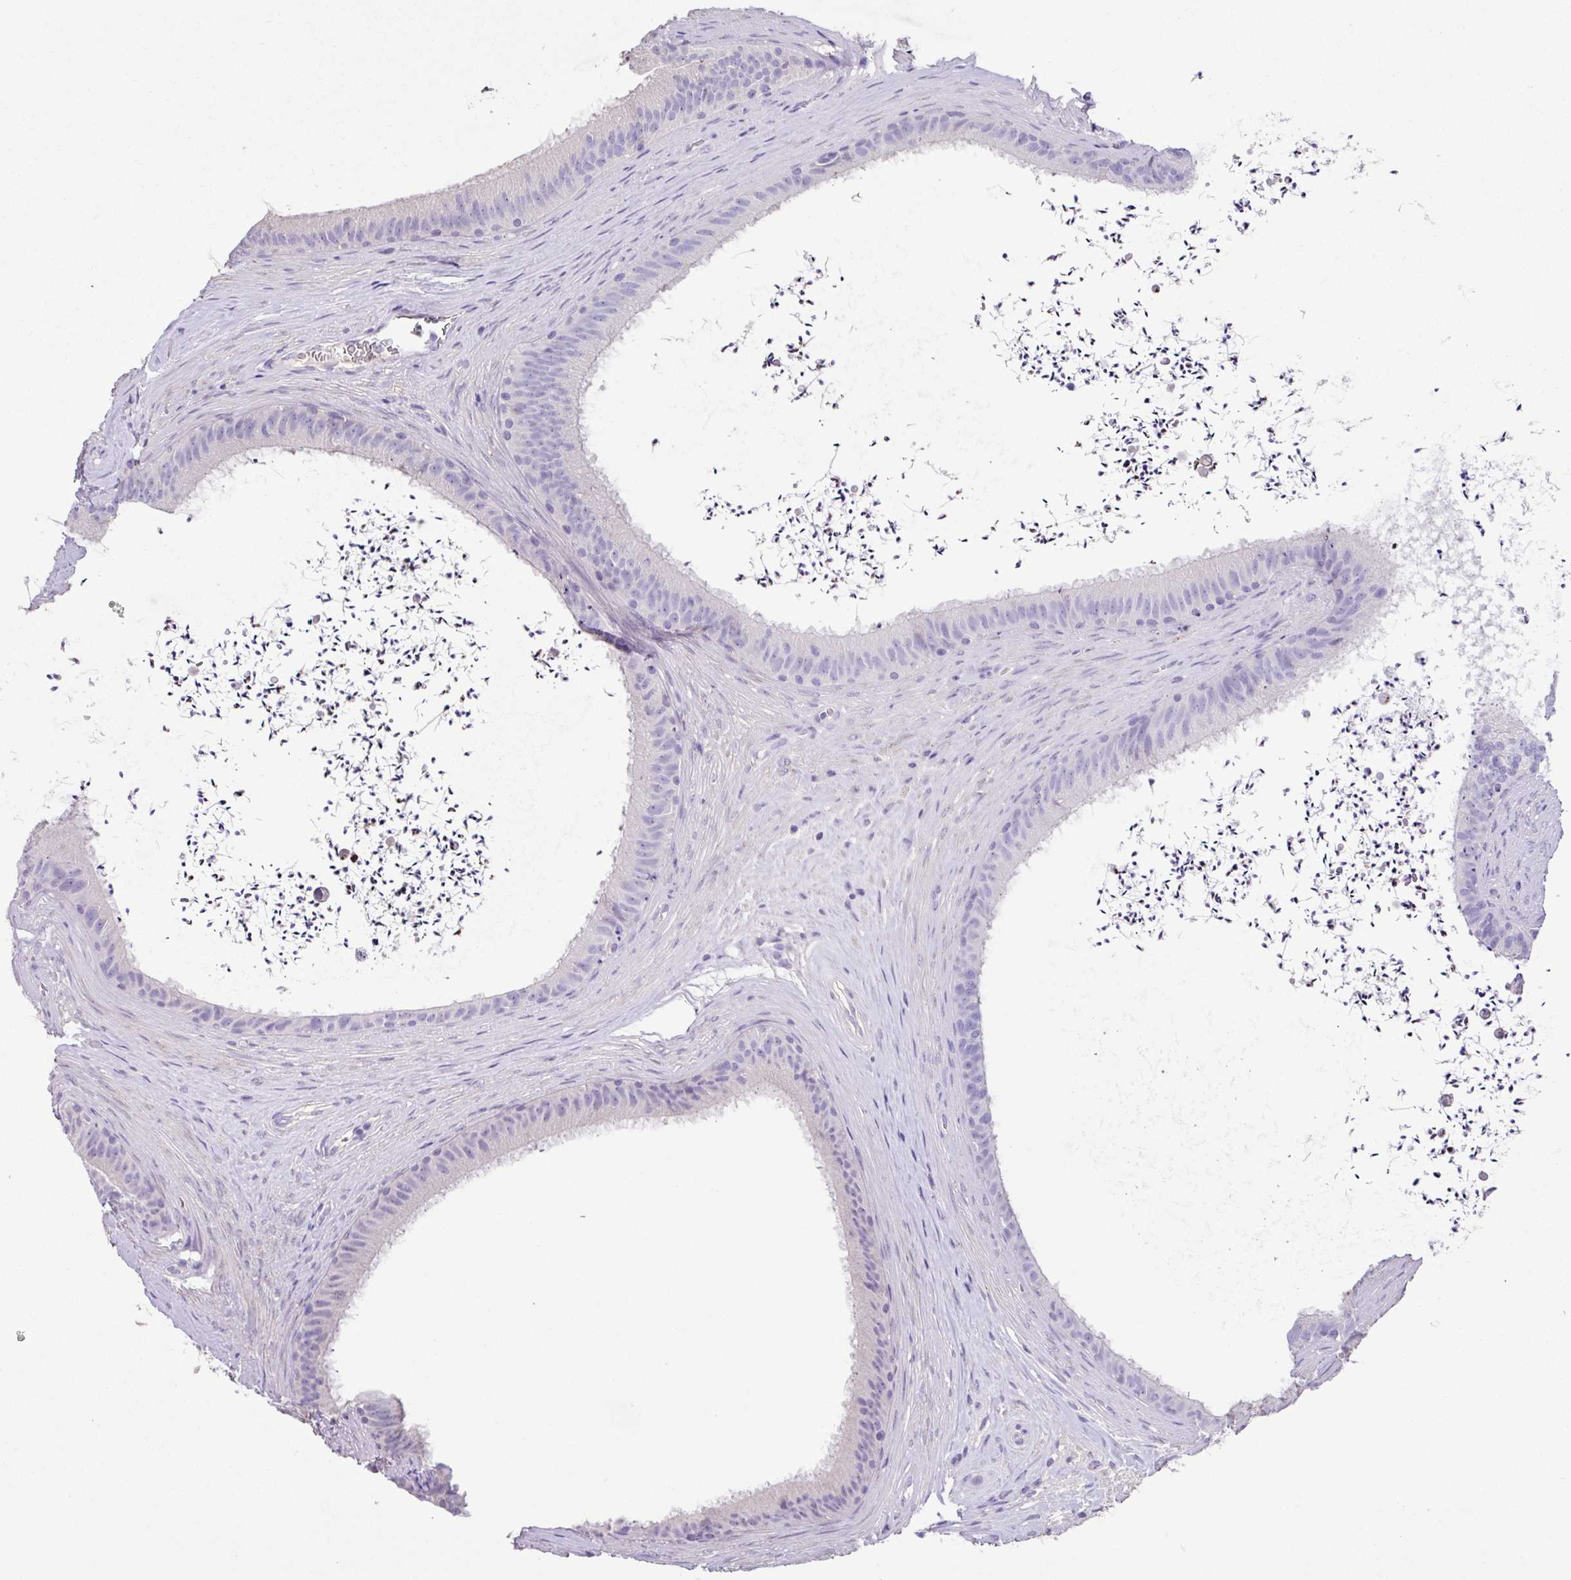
{"staining": {"intensity": "negative", "quantity": "none", "location": "none"}, "tissue": "epididymis", "cell_type": "Glandular cells", "image_type": "normal", "snomed": [{"axis": "morphology", "description": "Normal tissue, NOS"}, {"axis": "topography", "description": "Testis"}, {"axis": "topography", "description": "Epididymis"}], "caption": "Immunohistochemistry (IHC) of unremarkable human epididymis displays no positivity in glandular cells.", "gene": "ZG16", "patient": {"sex": "male", "age": 41}}